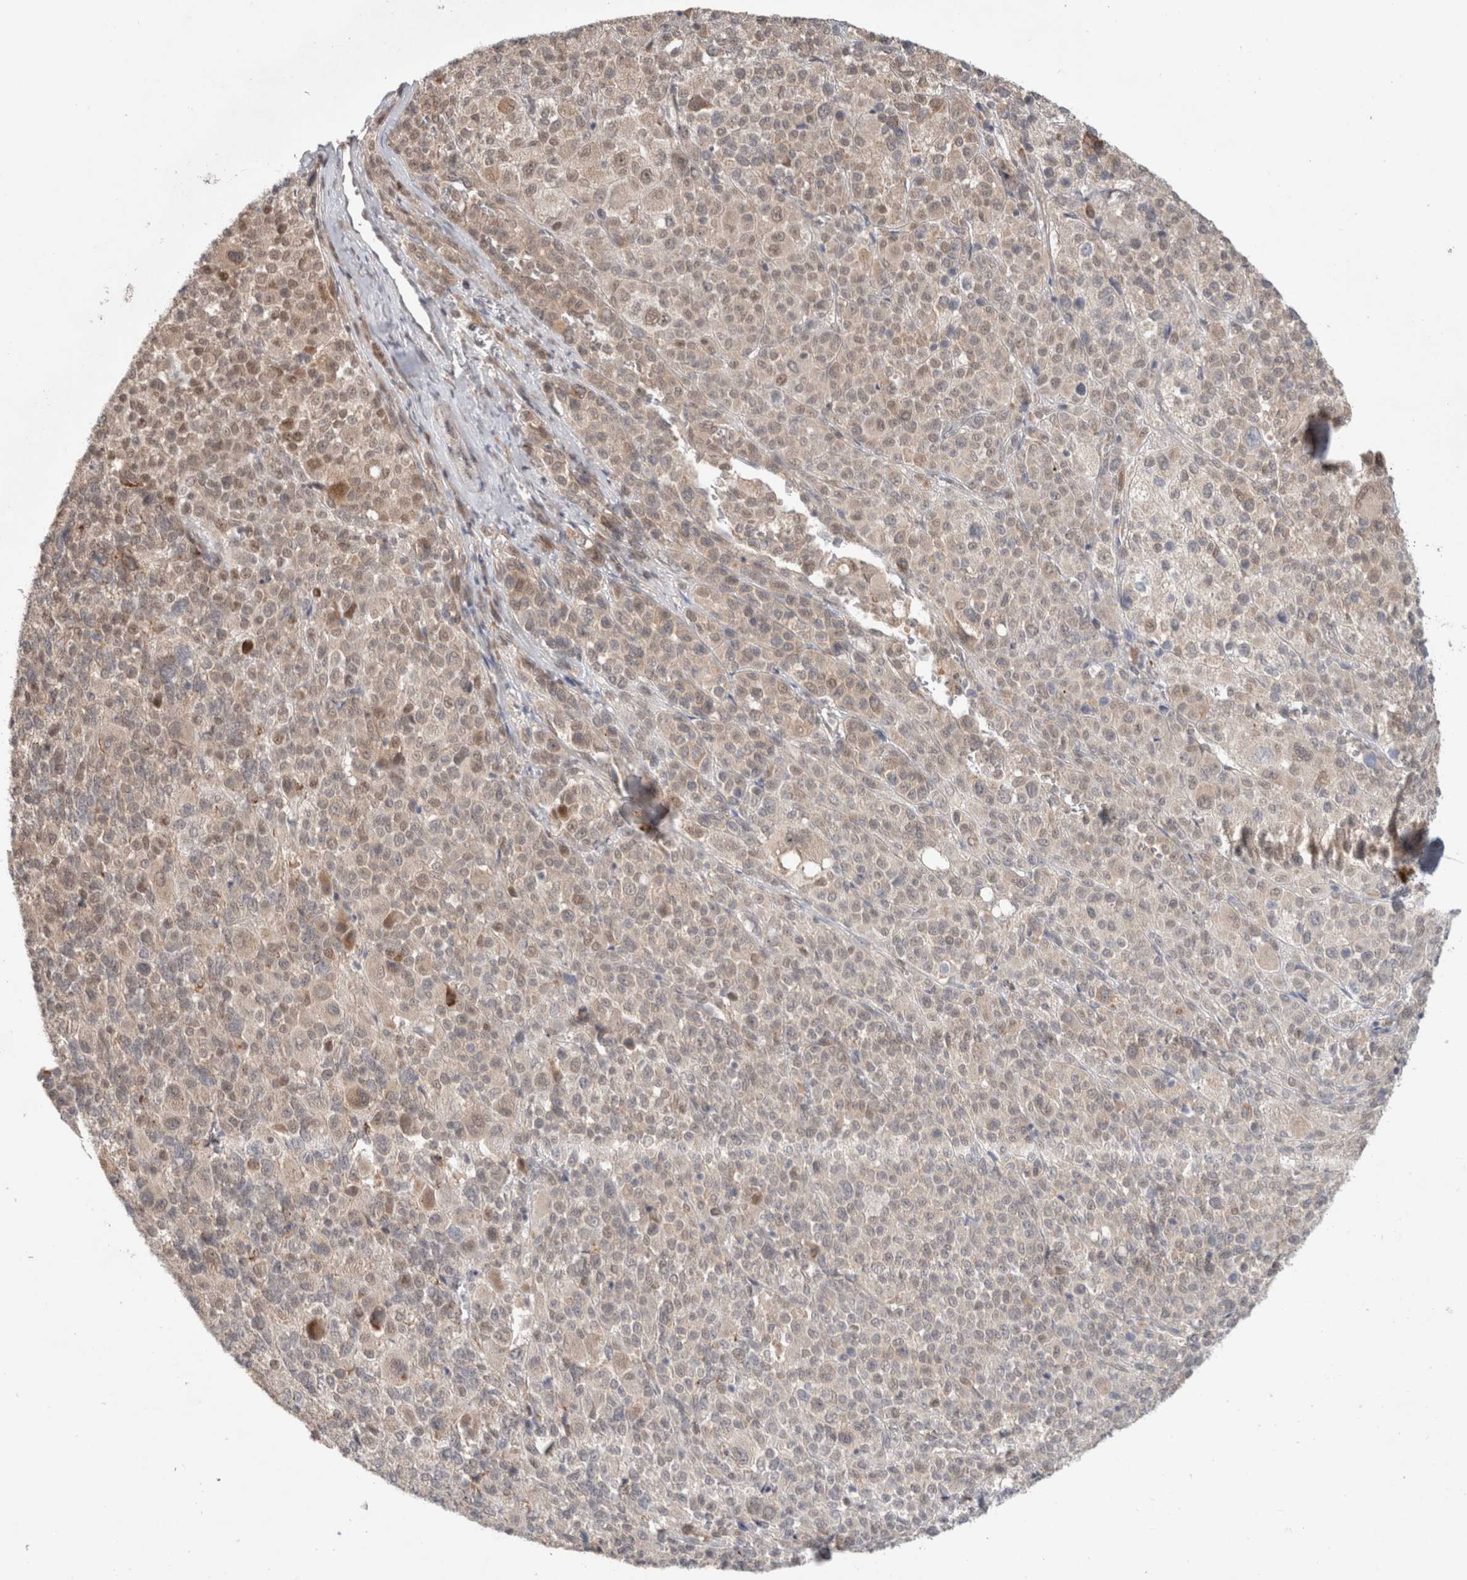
{"staining": {"intensity": "weak", "quantity": "25%-75%", "location": "cytoplasmic/membranous,nuclear"}, "tissue": "melanoma", "cell_type": "Tumor cells", "image_type": "cancer", "snomed": [{"axis": "morphology", "description": "Malignant melanoma, Metastatic site"}, {"axis": "topography", "description": "Skin"}], "caption": "Brown immunohistochemical staining in human malignant melanoma (metastatic site) reveals weak cytoplasmic/membranous and nuclear staining in approximately 25%-75% of tumor cells.", "gene": "SYDE2", "patient": {"sex": "female", "age": 74}}